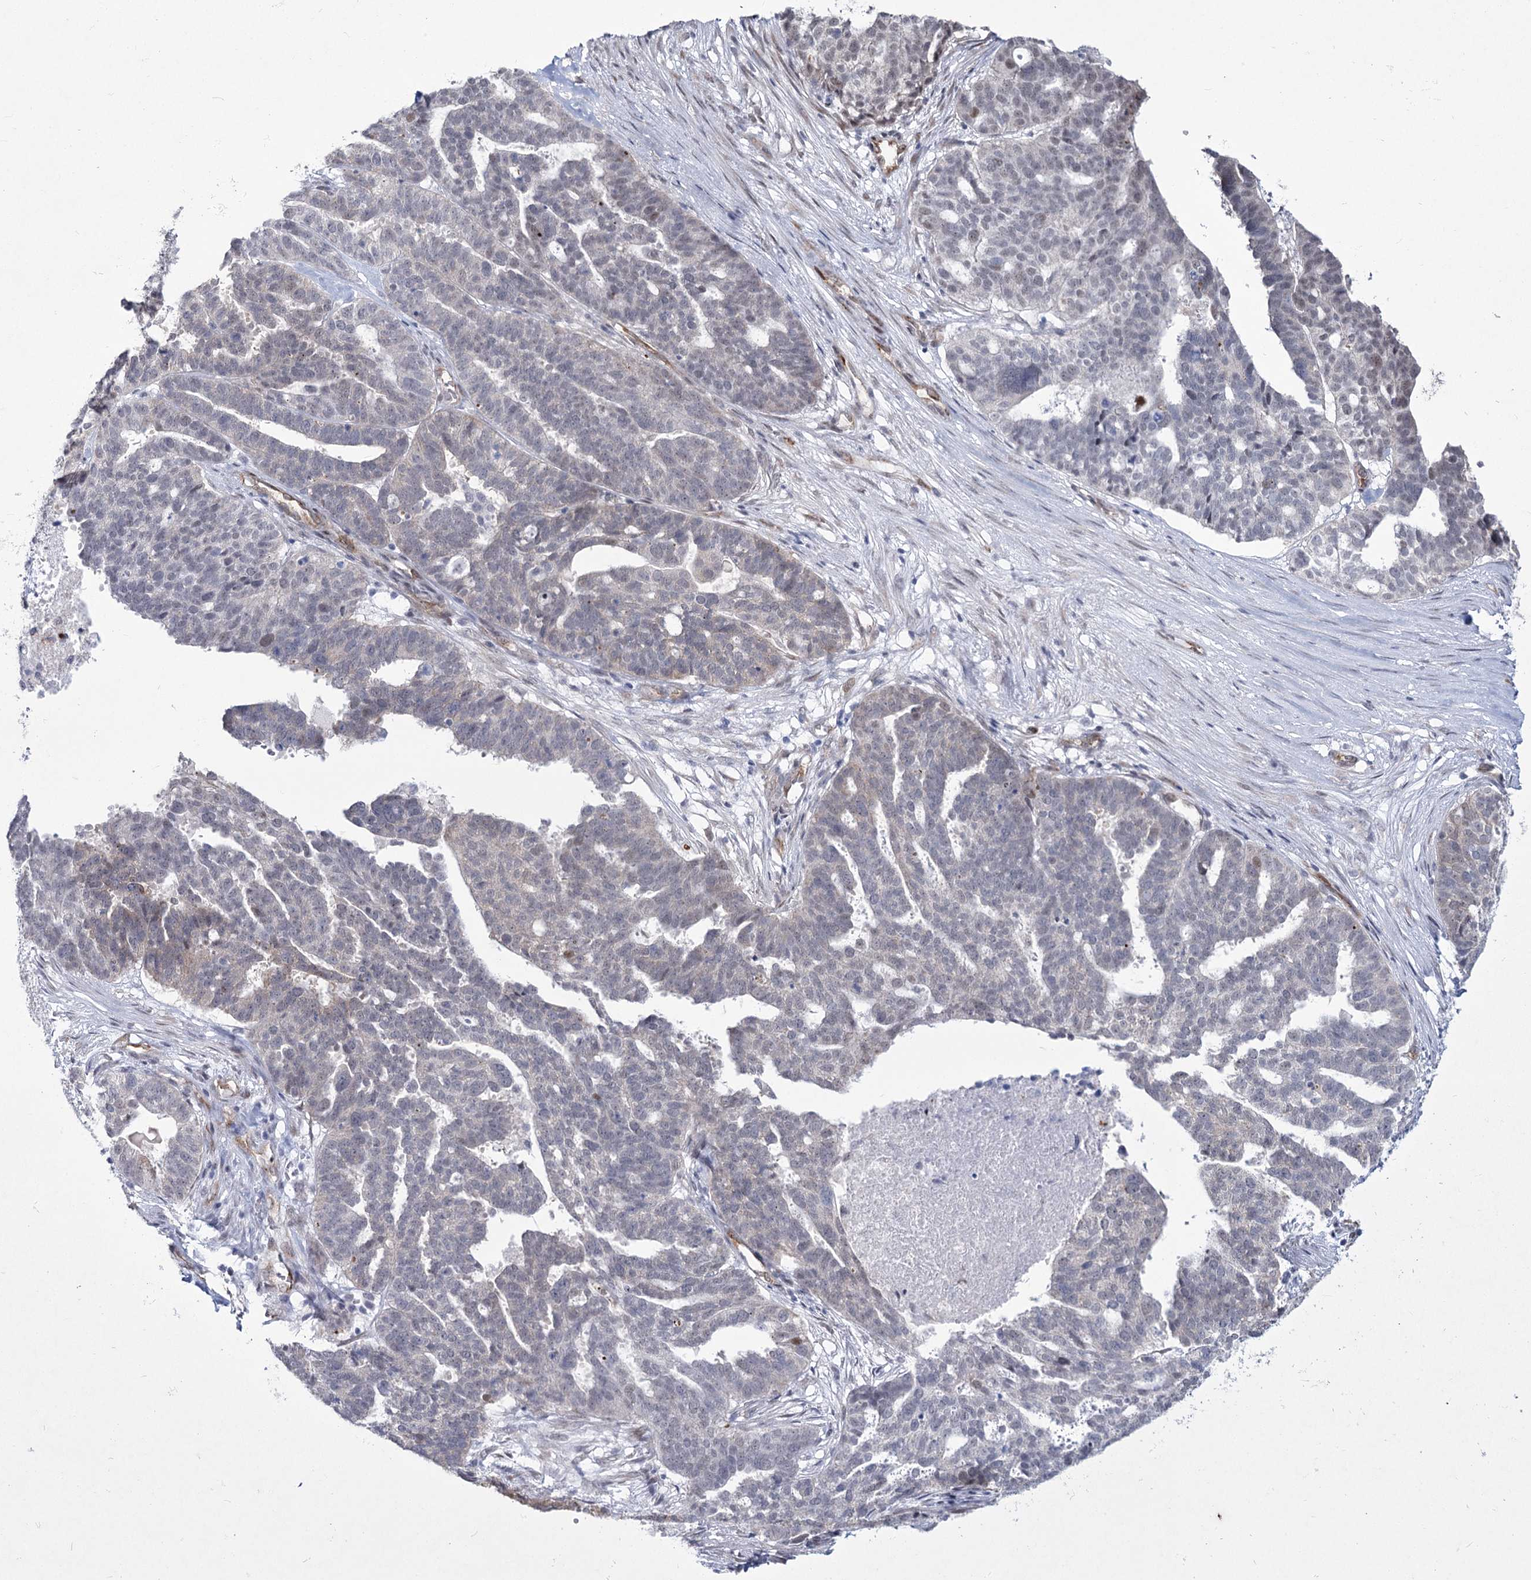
{"staining": {"intensity": "negative", "quantity": "none", "location": "none"}, "tissue": "ovarian cancer", "cell_type": "Tumor cells", "image_type": "cancer", "snomed": [{"axis": "morphology", "description": "Cystadenocarcinoma, serous, NOS"}, {"axis": "topography", "description": "Ovary"}], "caption": "A histopathology image of human ovarian serous cystadenocarcinoma is negative for staining in tumor cells. (DAB (3,3'-diaminobenzidine) immunohistochemistry, high magnification).", "gene": "YBX3", "patient": {"sex": "female", "age": 59}}